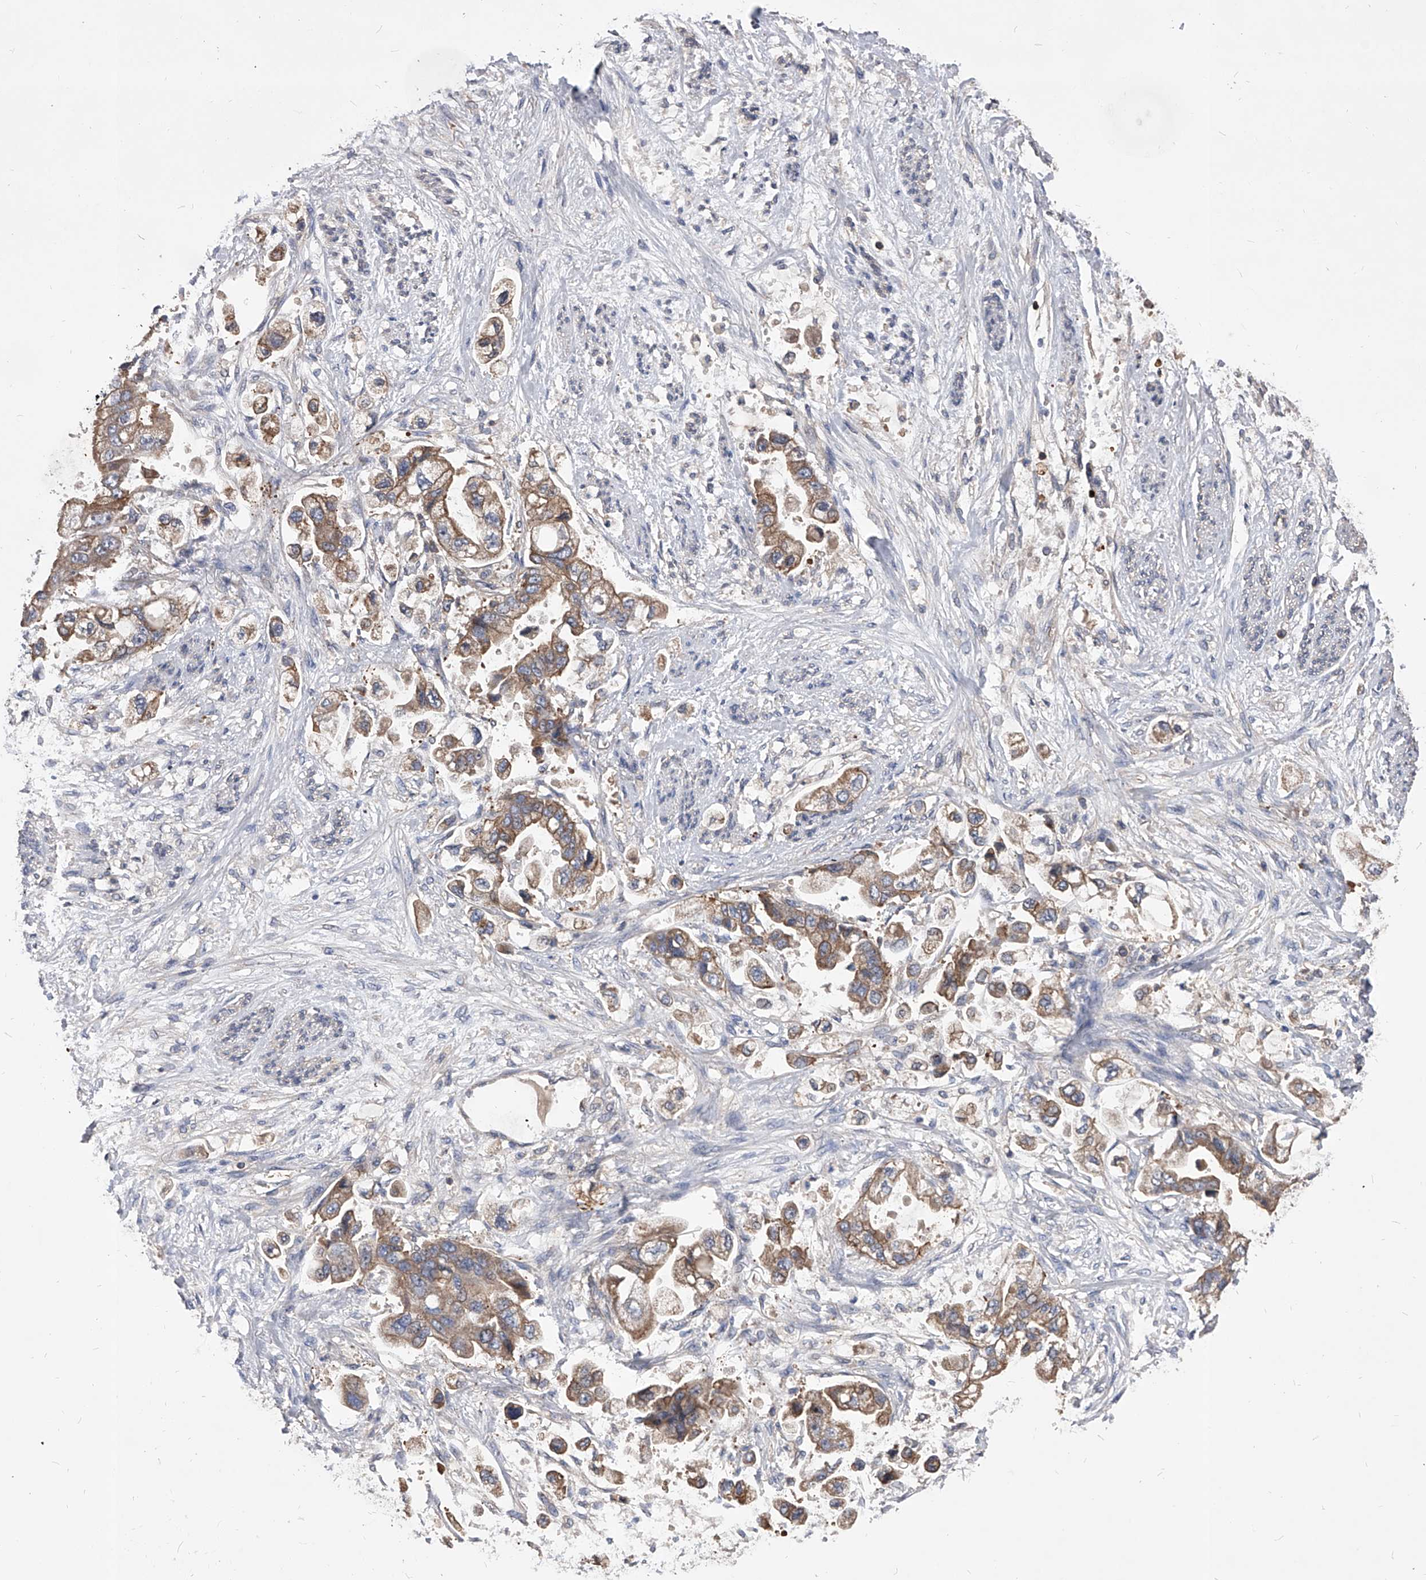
{"staining": {"intensity": "moderate", "quantity": ">75%", "location": "cytoplasmic/membranous"}, "tissue": "stomach cancer", "cell_type": "Tumor cells", "image_type": "cancer", "snomed": [{"axis": "morphology", "description": "Adenocarcinoma, NOS"}, {"axis": "topography", "description": "Stomach"}], "caption": "Protein expression analysis of human stomach cancer (adenocarcinoma) reveals moderate cytoplasmic/membranous staining in about >75% of tumor cells.", "gene": "CUL7", "patient": {"sex": "male", "age": 62}}